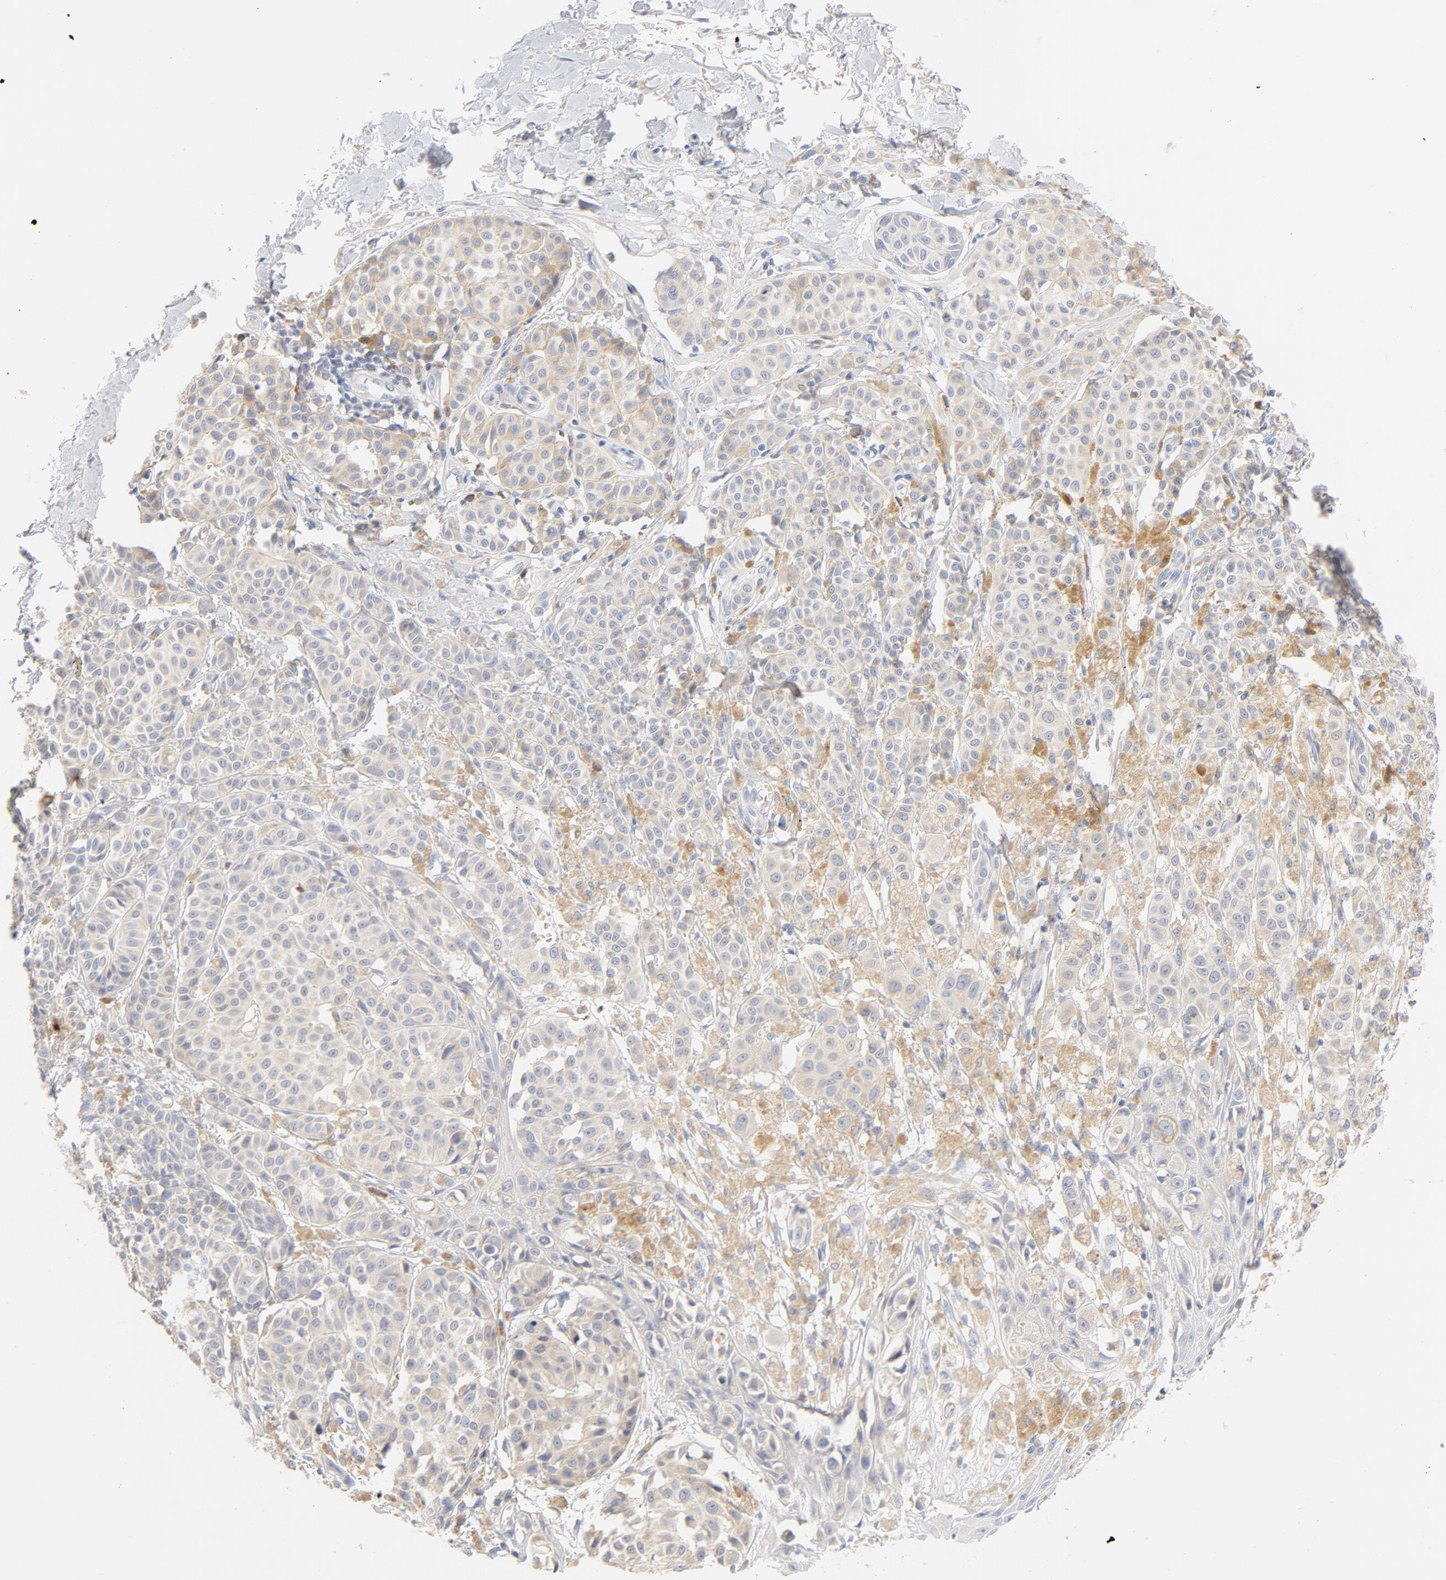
{"staining": {"intensity": "weak", "quantity": "25%-75%", "location": "cytoplasmic/membranous"}, "tissue": "melanoma", "cell_type": "Tumor cells", "image_type": "cancer", "snomed": [{"axis": "morphology", "description": "Malignant melanoma, NOS"}, {"axis": "topography", "description": "Skin"}], "caption": "Brown immunohistochemical staining in malignant melanoma exhibits weak cytoplasmic/membranous staining in approximately 25%-75% of tumor cells.", "gene": "TLR4", "patient": {"sex": "male", "age": 76}}